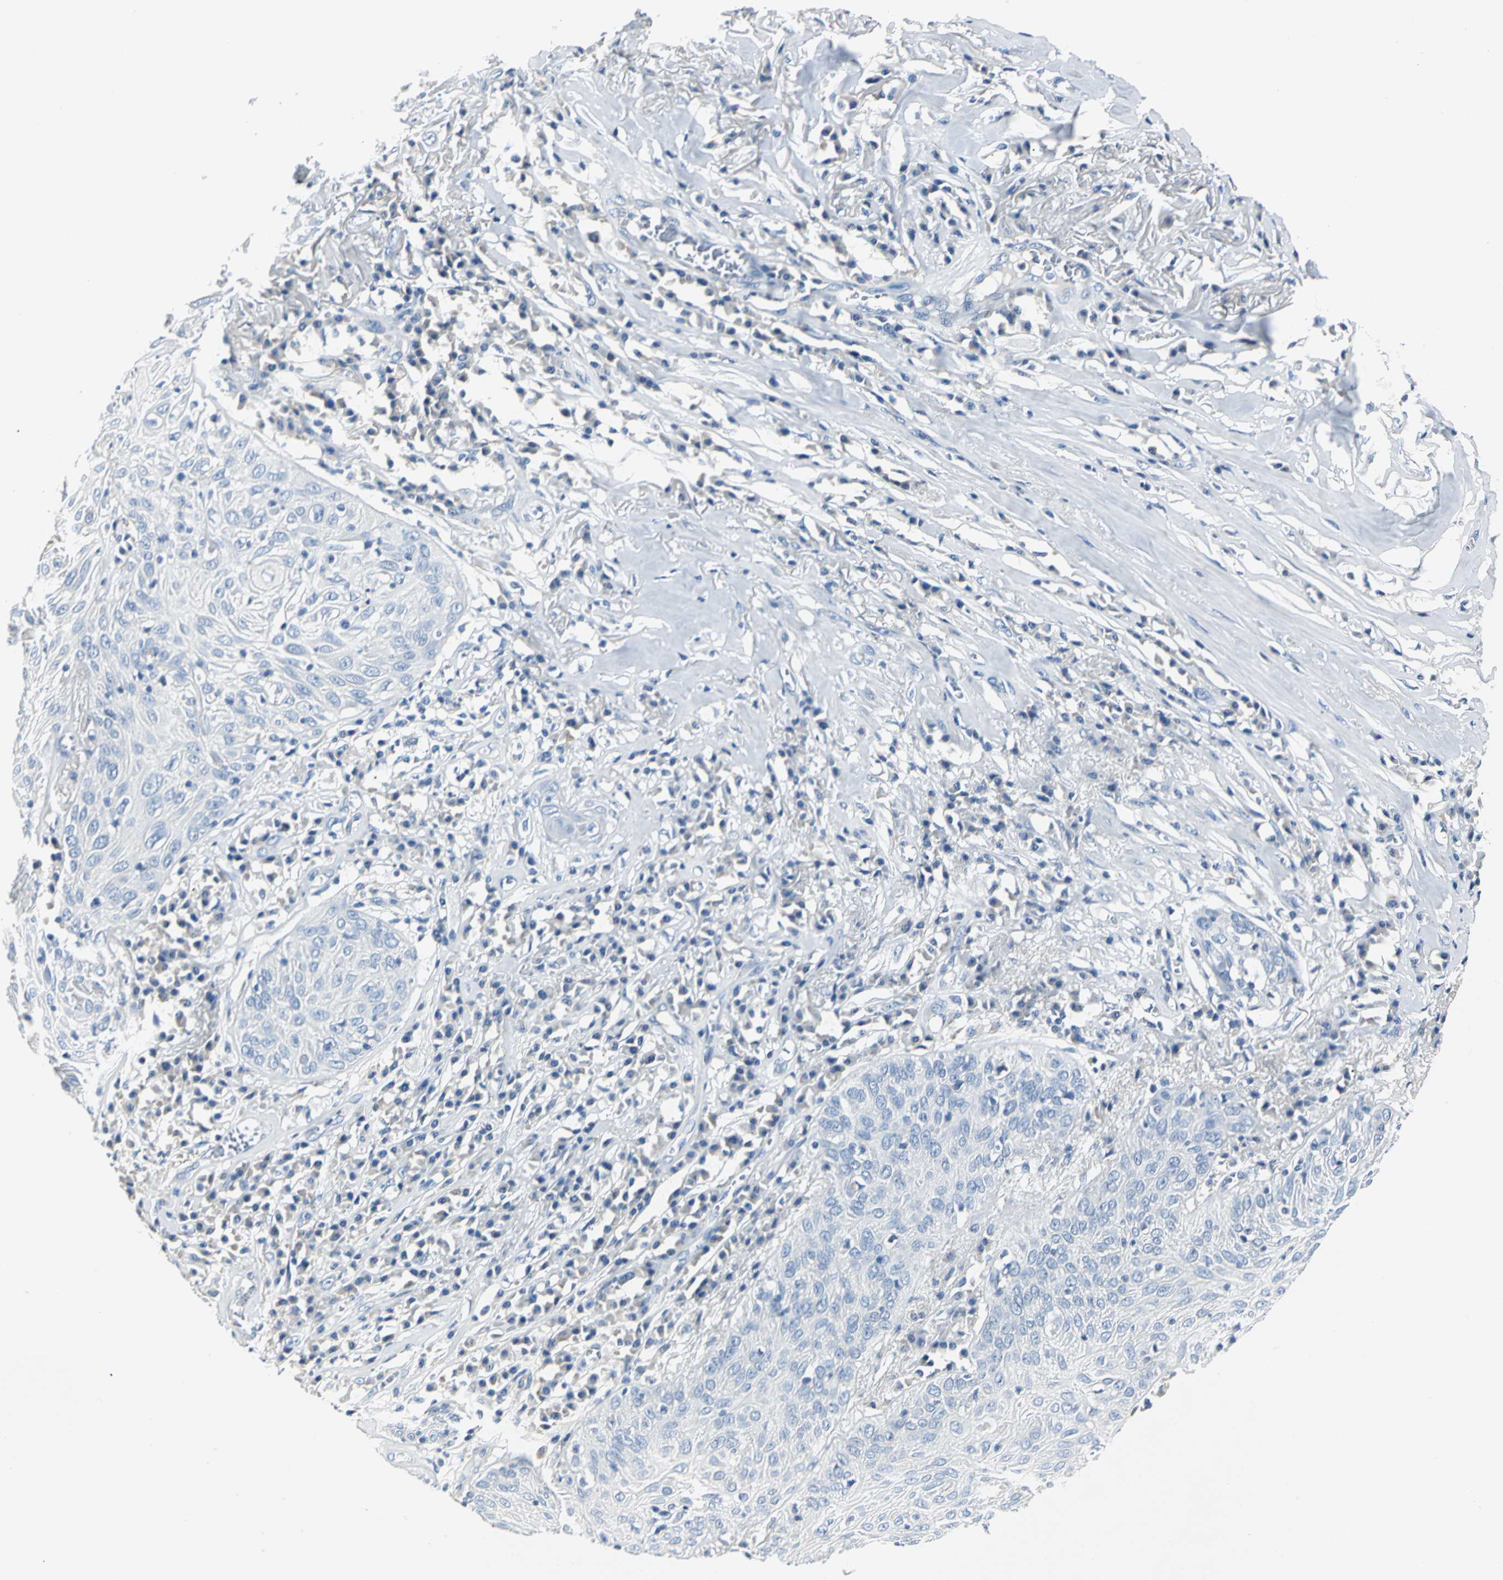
{"staining": {"intensity": "negative", "quantity": "none", "location": "none"}, "tissue": "skin cancer", "cell_type": "Tumor cells", "image_type": "cancer", "snomed": [{"axis": "morphology", "description": "Squamous cell carcinoma, NOS"}, {"axis": "topography", "description": "Skin"}], "caption": "Squamous cell carcinoma (skin) stained for a protein using immunohistochemistry (IHC) shows no staining tumor cells.", "gene": "RIPOR1", "patient": {"sex": "male", "age": 65}}